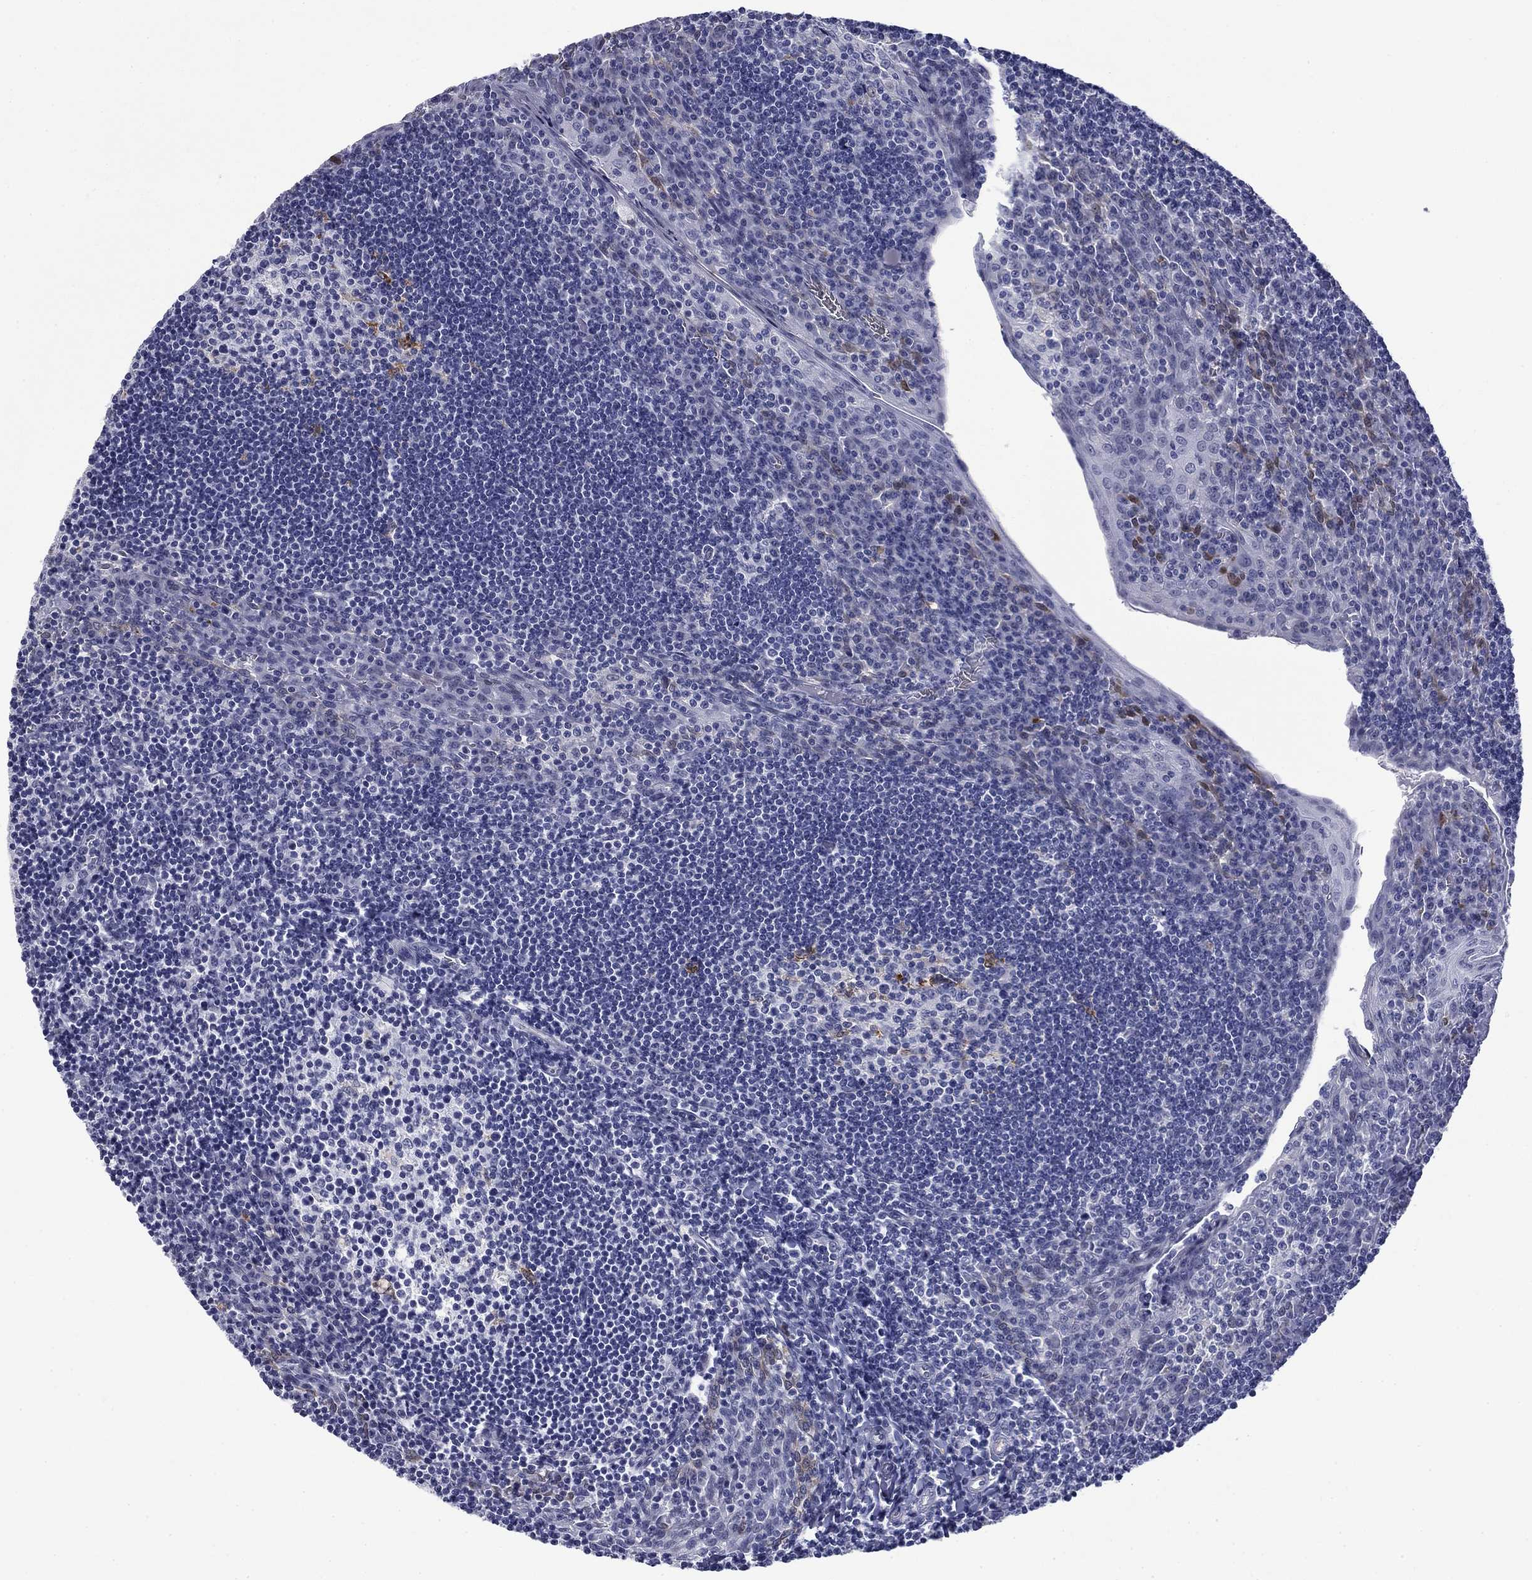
{"staining": {"intensity": "moderate", "quantity": "<25%", "location": "cytoplasmic/membranous"}, "tissue": "tonsil", "cell_type": "Germinal center cells", "image_type": "normal", "snomed": [{"axis": "morphology", "description": "Normal tissue, NOS"}, {"axis": "topography", "description": "Tonsil"}], "caption": "A histopathology image showing moderate cytoplasmic/membranous expression in approximately <25% of germinal center cells in unremarkable tonsil, as visualized by brown immunohistochemical staining.", "gene": "BCL2L14", "patient": {"sex": "female", "age": 12}}